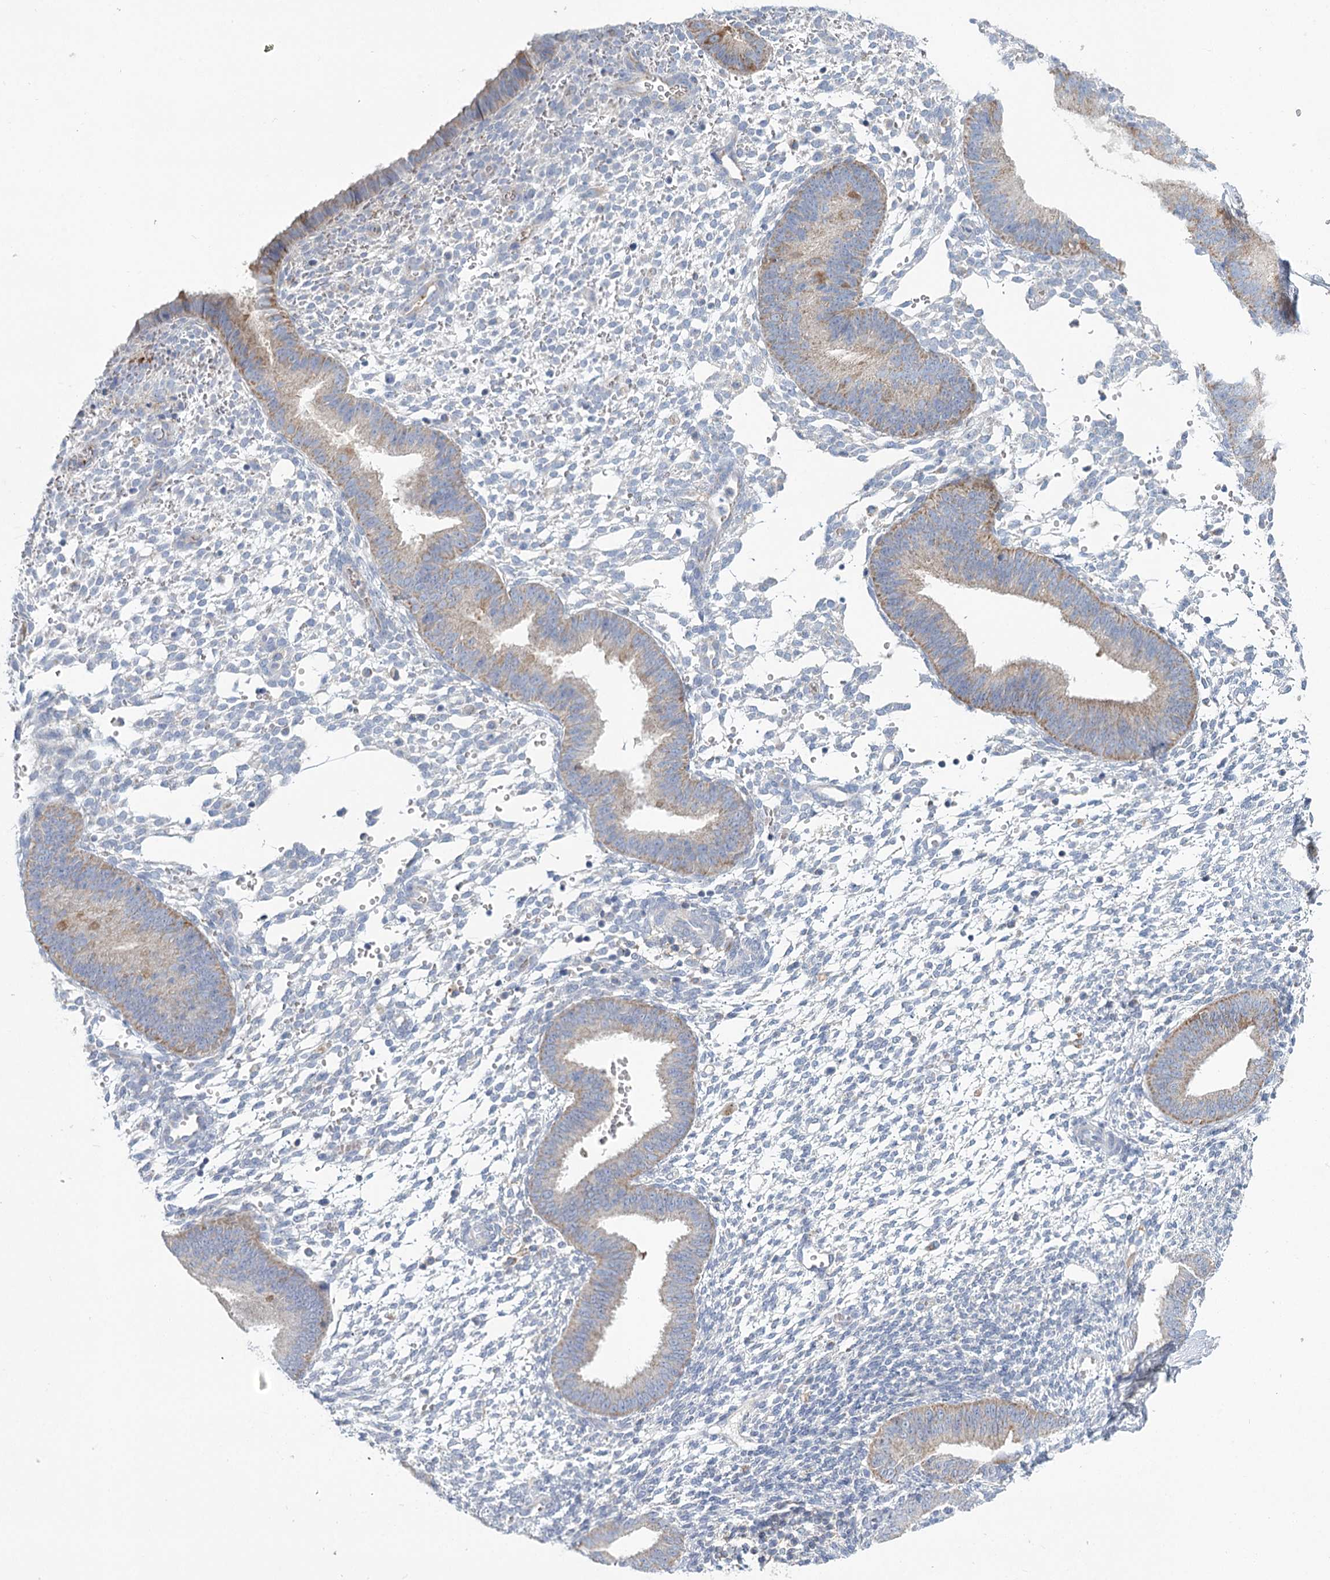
{"staining": {"intensity": "negative", "quantity": "none", "location": "none"}, "tissue": "endometrium", "cell_type": "Cells in endometrial stroma", "image_type": "normal", "snomed": [{"axis": "morphology", "description": "Normal tissue, NOS"}, {"axis": "topography", "description": "Uterus"}, {"axis": "topography", "description": "Endometrium"}], "caption": "An image of endometrium stained for a protein exhibits no brown staining in cells in endometrial stroma. (Stains: DAB (3,3'-diaminobenzidine) IHC with hematoxylin counter stain, Microscopy: brightfield microscopy at high magnification).", "gene": "ARHGAP44", "patient": {"sex": "female", "age": 48}}